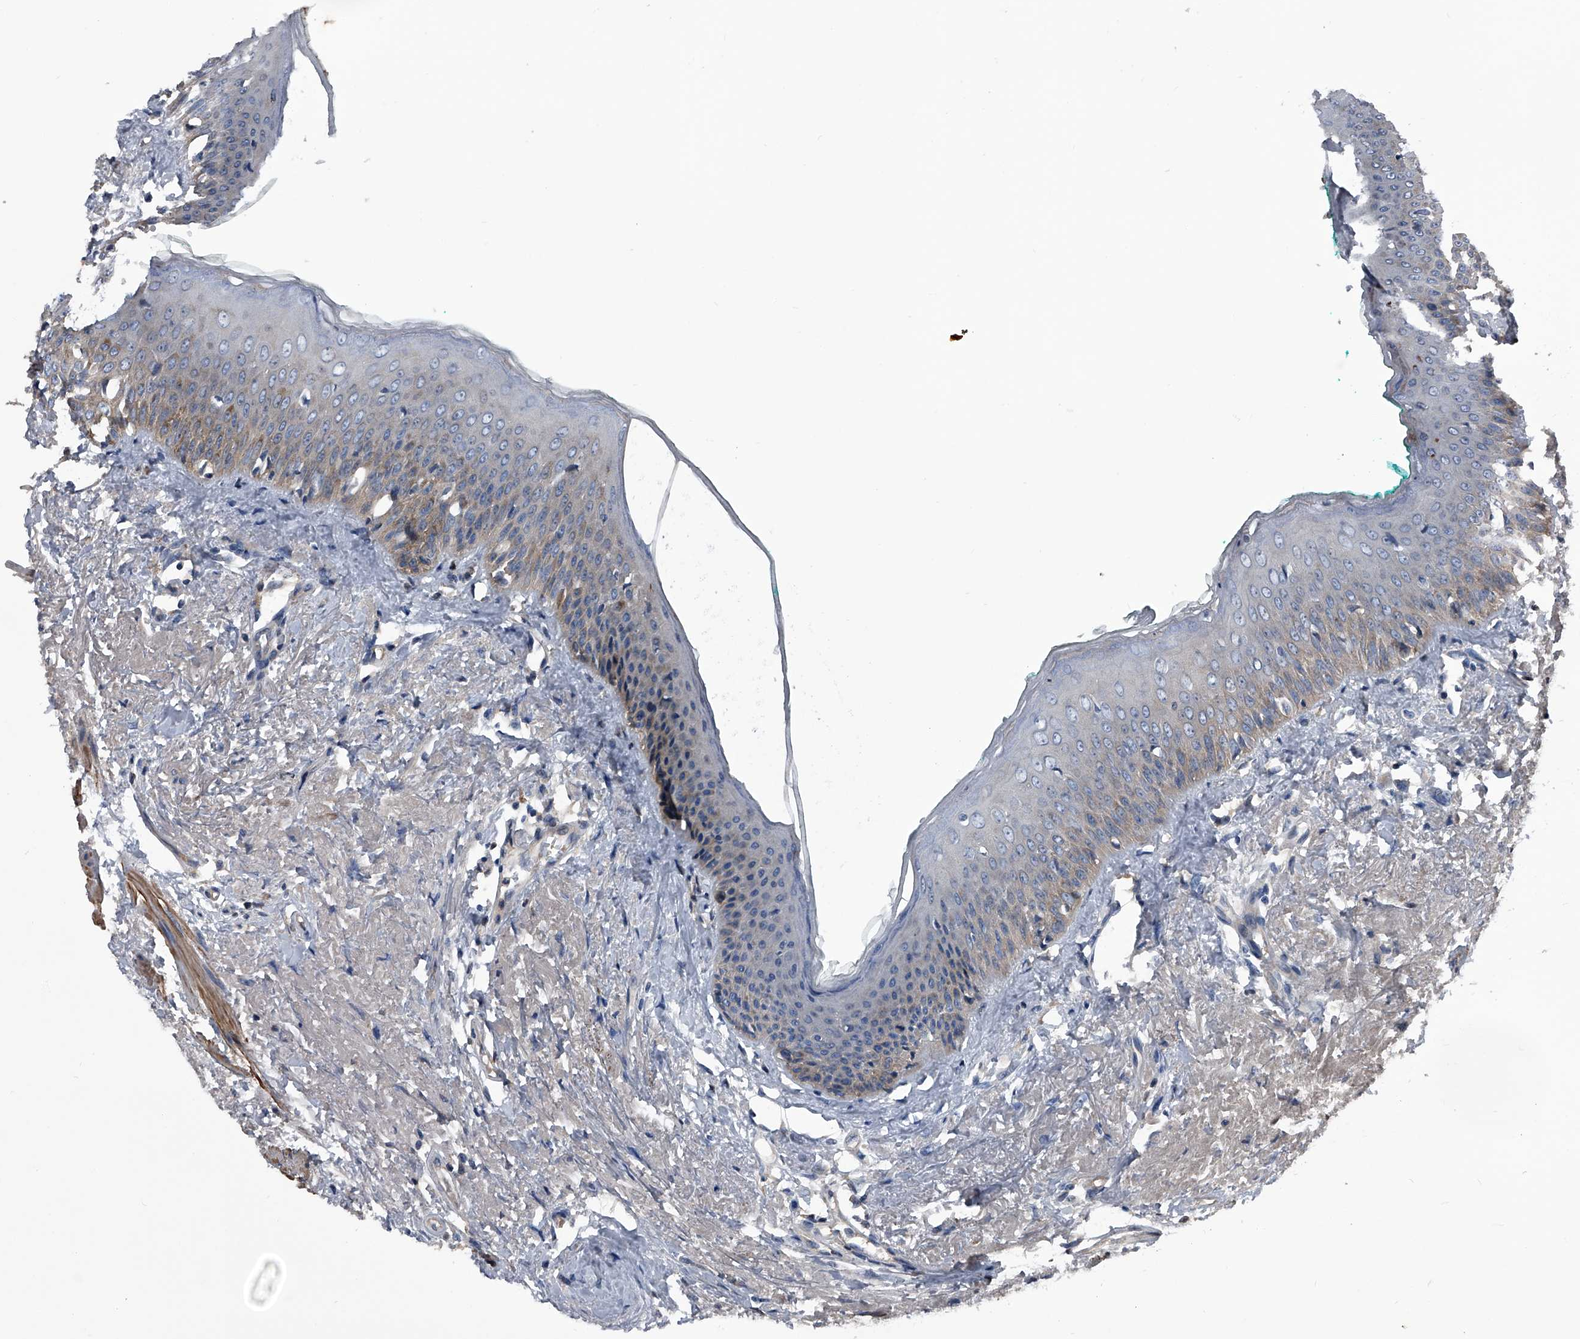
{"staining": {"intensity": "weak", "quantity": "25%-75%", "location": "cytoplasmic/membranous"}, "tissue": "oral mucosa", "cell_type": "Squamous epithelial cells", "image_type": "normal", "snomed": [{"axis": "morphology", "description": "Normal tissue, NOS"}, {"axis": "topography", "description": "Oral tissue"}], "caption": "Oral mucosa stained with DAB immunohistochemistry displays low levels of weak cytoplasmic/membranous staining in approximately 25%-75% of squamous epithelial cells. The staining was performed using DAB to visualize the protein expression in brown, while the nuclei were stained in blue with hematoxylin (Magnification: 20x).", "gene": "KIF13A", "patient": {"sex": "female", "age": 70}}